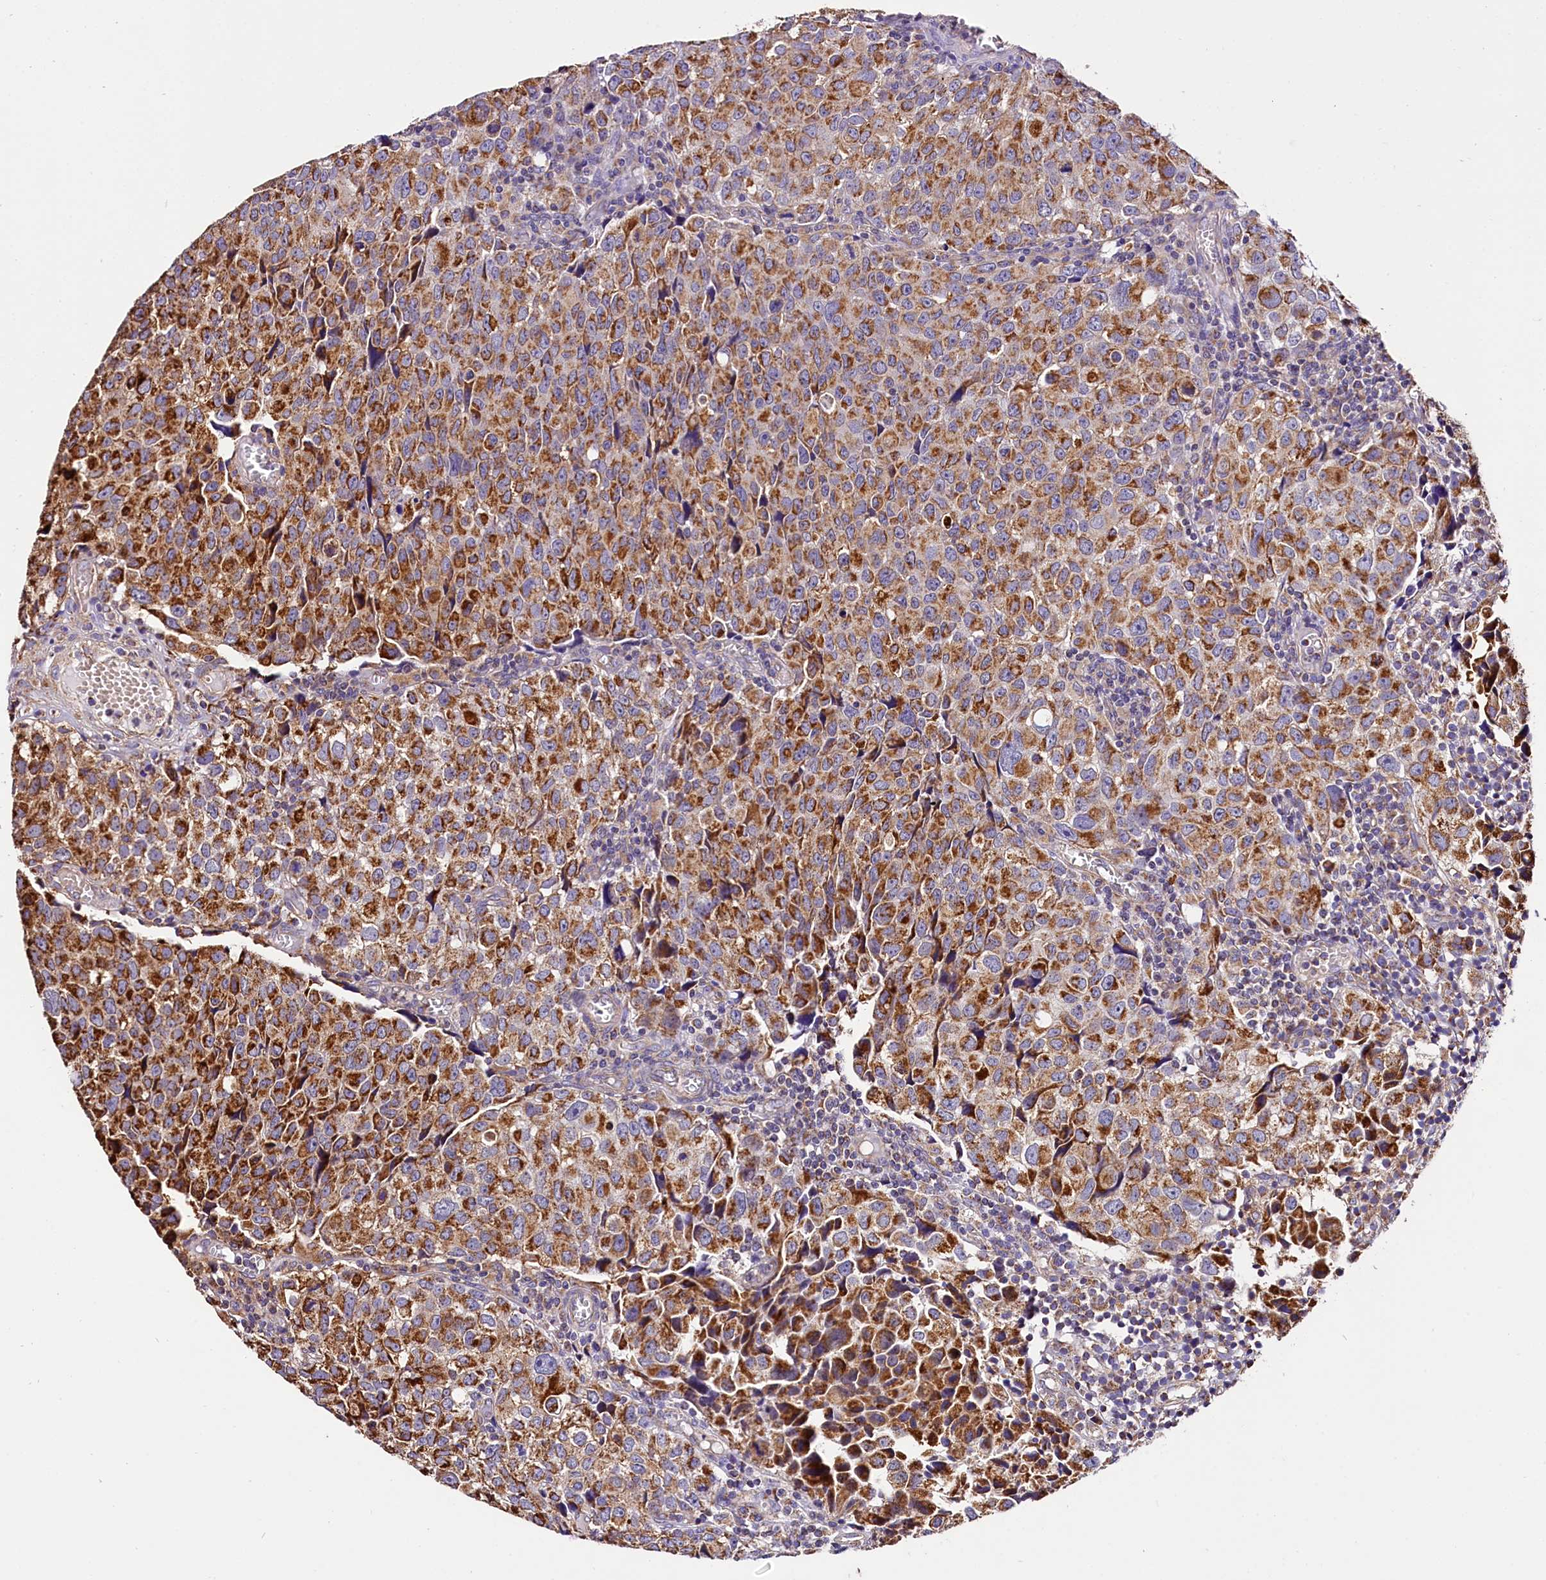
{"staining": {"intensity": "strong", "quantity": ">75%", "location": "cytoplasmic/membranous"}, "tissue": "urothelial cancer", "cell_type": "Tumor cells", "image_type": "cancer", "snomed": [{"axis": "morphology", "description": "Urothelial carcinoma, High grade"}, {"axis": "topography", "description": "Urinary bladder"}], "caption": "IHC (DAB) staining of human urothelial carcinoma (high-grade) reveals strong cytoplasmic/membranous protein staining in approximately >75% of tumor cells.", "gene": "ACAA2", "patient": {"sex": "female", "age": 75}}